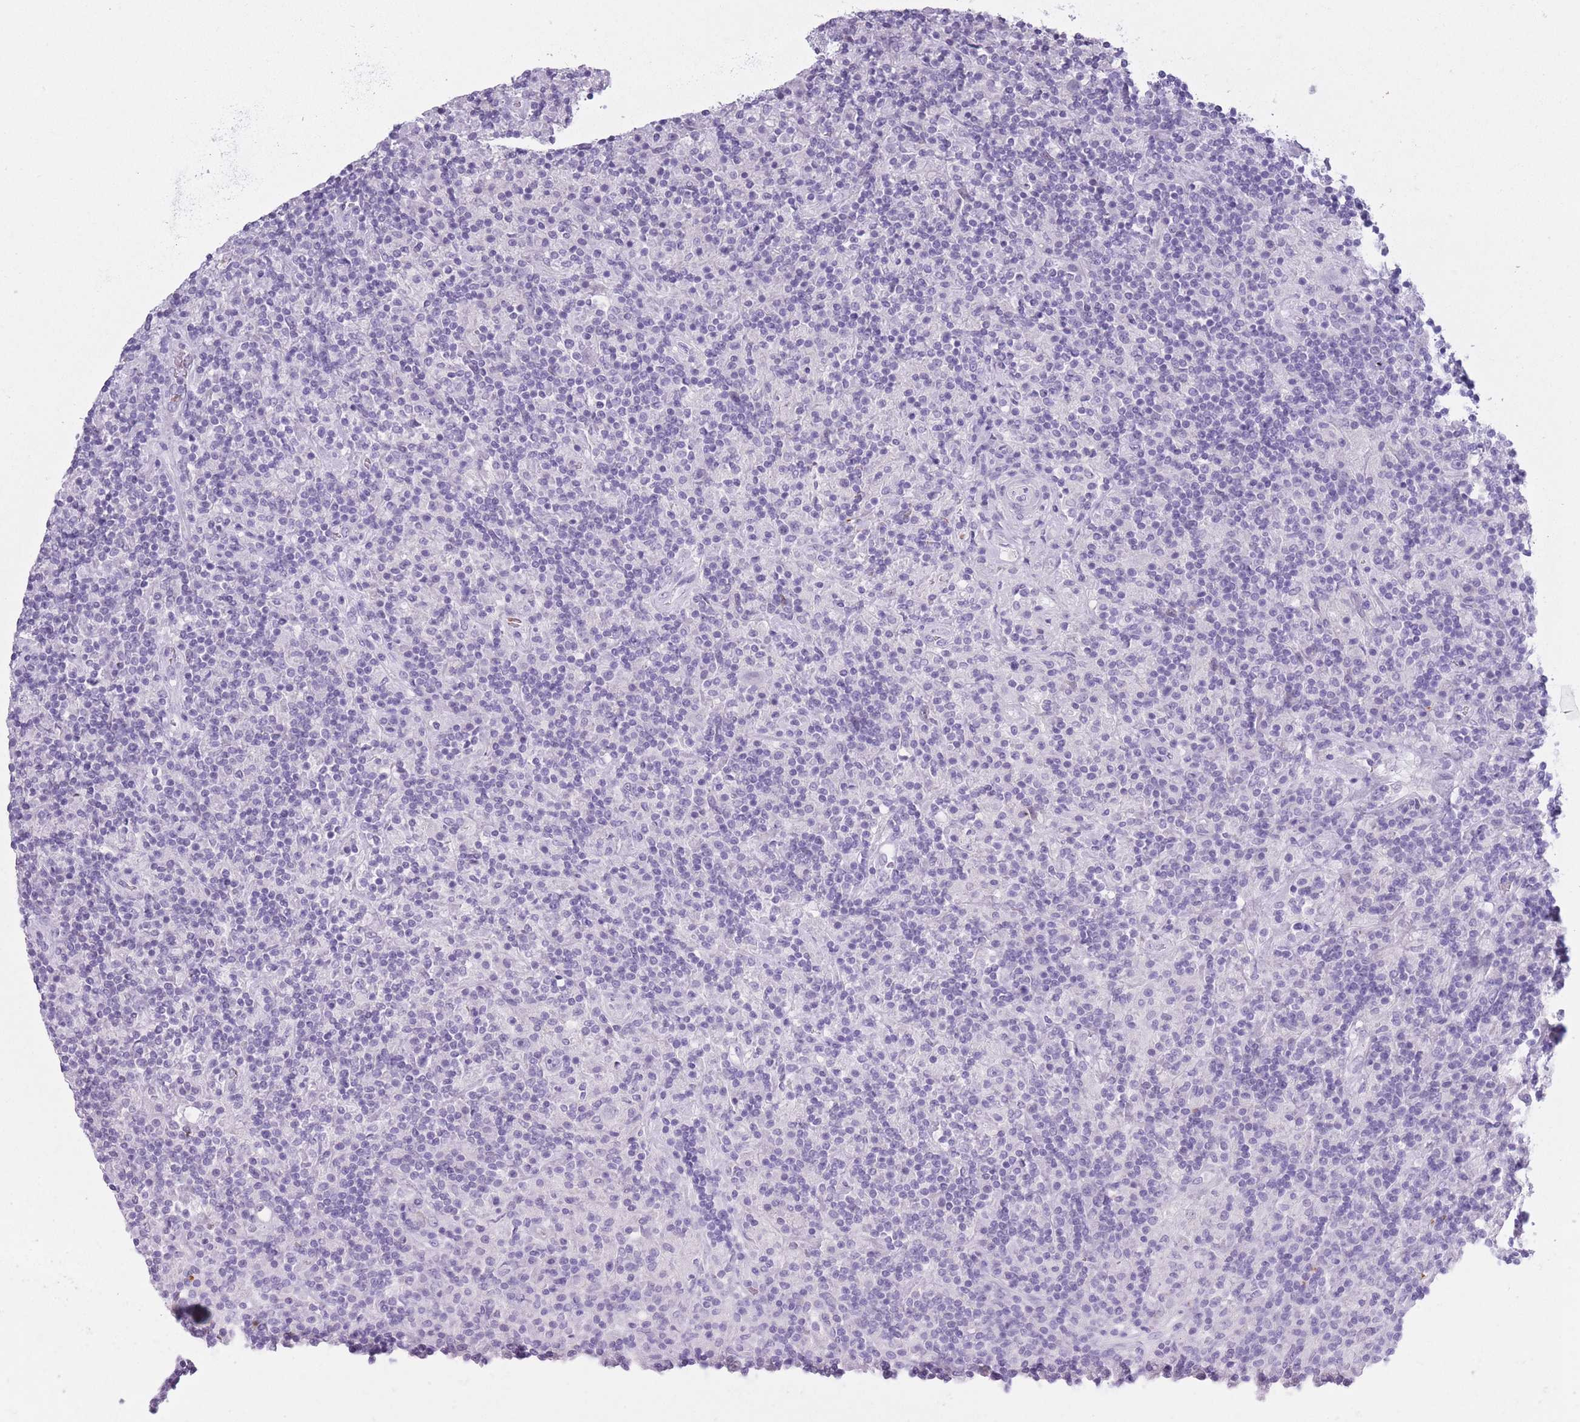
{"staining": {"intensity": "negative", "quantity": "none", "location": "none"}, "tissue": "lymphoma", "cell_type": "Tumor cells", "image_type": "cancer", "snomed": [{"axis": "morphology", "description": "Hodgkin's disease, NOS"}, {"axis": "topography", "description": "Lymph node"}], "caption": "This histopathology image is of Hodgkin's disease stained with IHC to label a protein in brown with the nuclei are counter-stained blue. There is no positivity in tumor cells.", "gene": "OR7C1", "patient": {"sex": "male", "age": 70}}